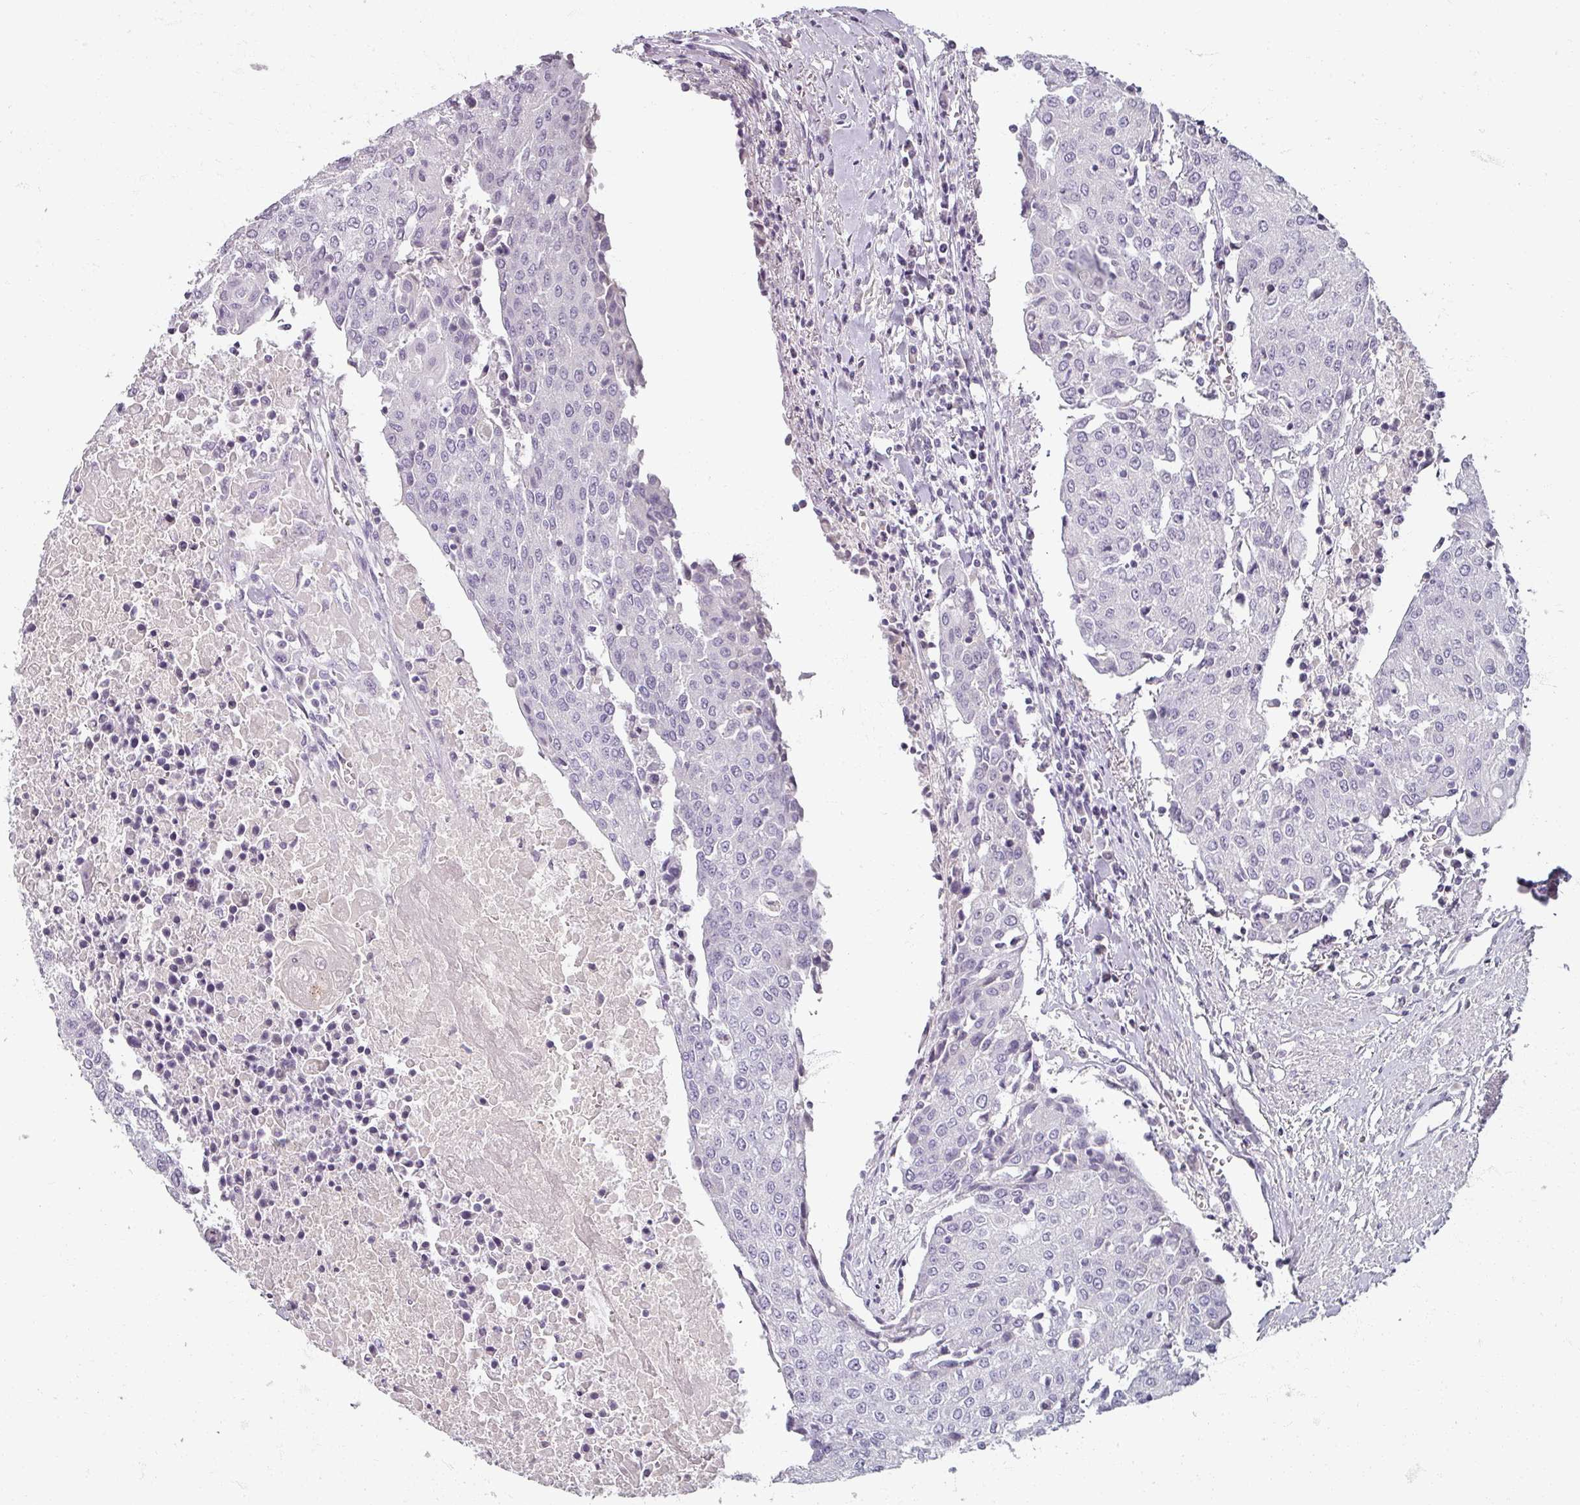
{"staining": {"intensity": "negative", "quantity": "none", "location": "none"}, "tissue": "urothelial cancer", "cell_type": "Tumor cells", "image_type": "cancer", "snomed": [{"axis": "morphology", "description": "Urothelial carcinoma, High grade"}, {"axis": "topography", "description": "Urinary bladder"}], "caption": "Urothelial cancer was stained to show a protein in brown. There is no significant positivity in tumor cells. Nuclei are stained in blue.", "gene": "REG3G", "patient": {"sex": "female", "age": 85}}